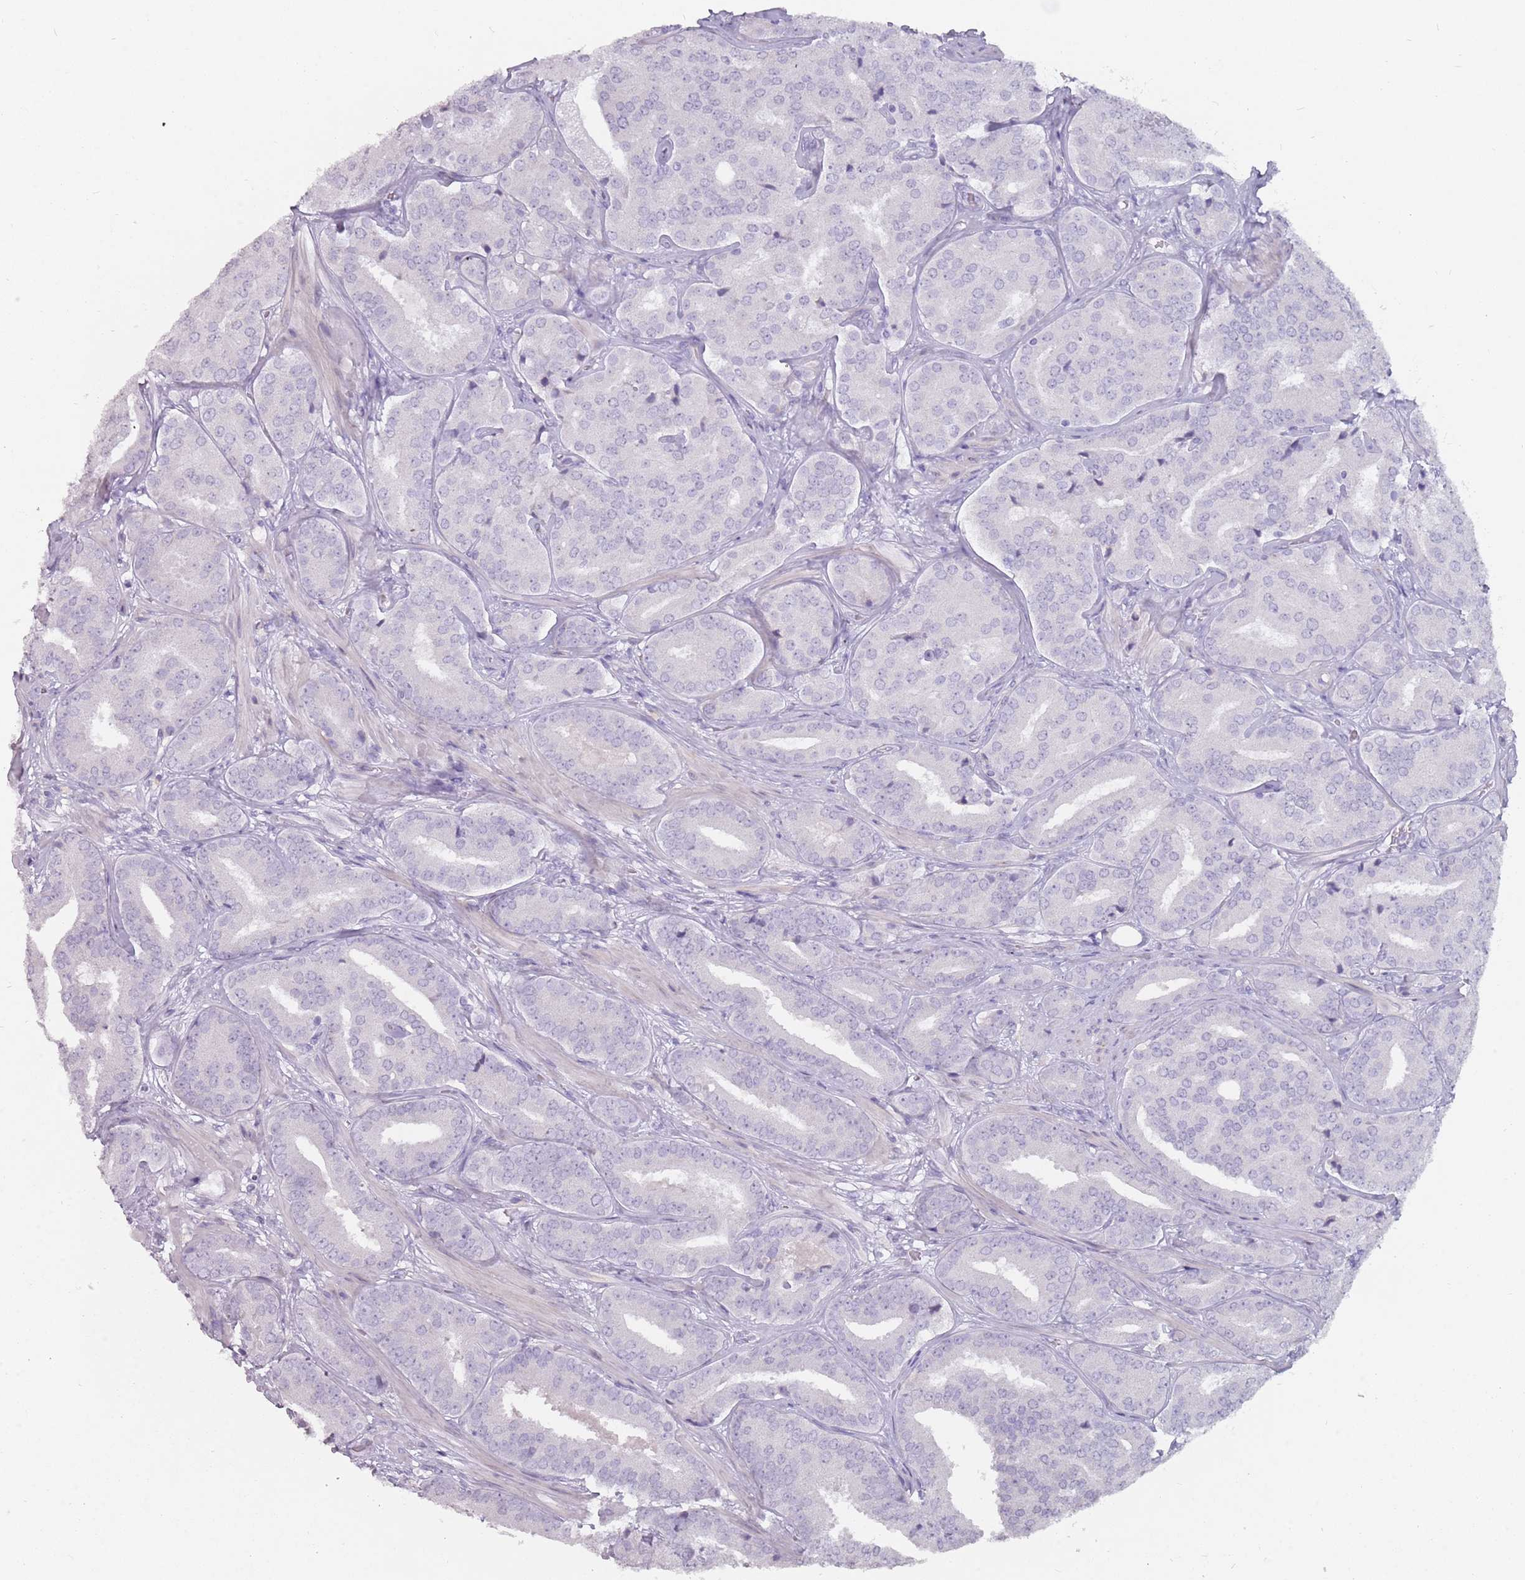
{"staining": {"intensity": "negative", "quantity": "none", "location": "none"}, "tissue": "prostate cancer", "cell_type": "Tumor cells", "image_type": "cancer", "snomed": [{"axis": "morphology", "description": "Adenocarcinoma, High grade"}, {"axis": "topography", "description": "Prostate"}], "caption": "High magnification brightfield microscopy of high-grade adenocarcinoma (prostate) stained with DAB (brown) and counterstained with hematoxylin (blue): tumor cells show no significant positivity.", "gene": "DDX4", "patient": {"sex": "male", "age": 63}}